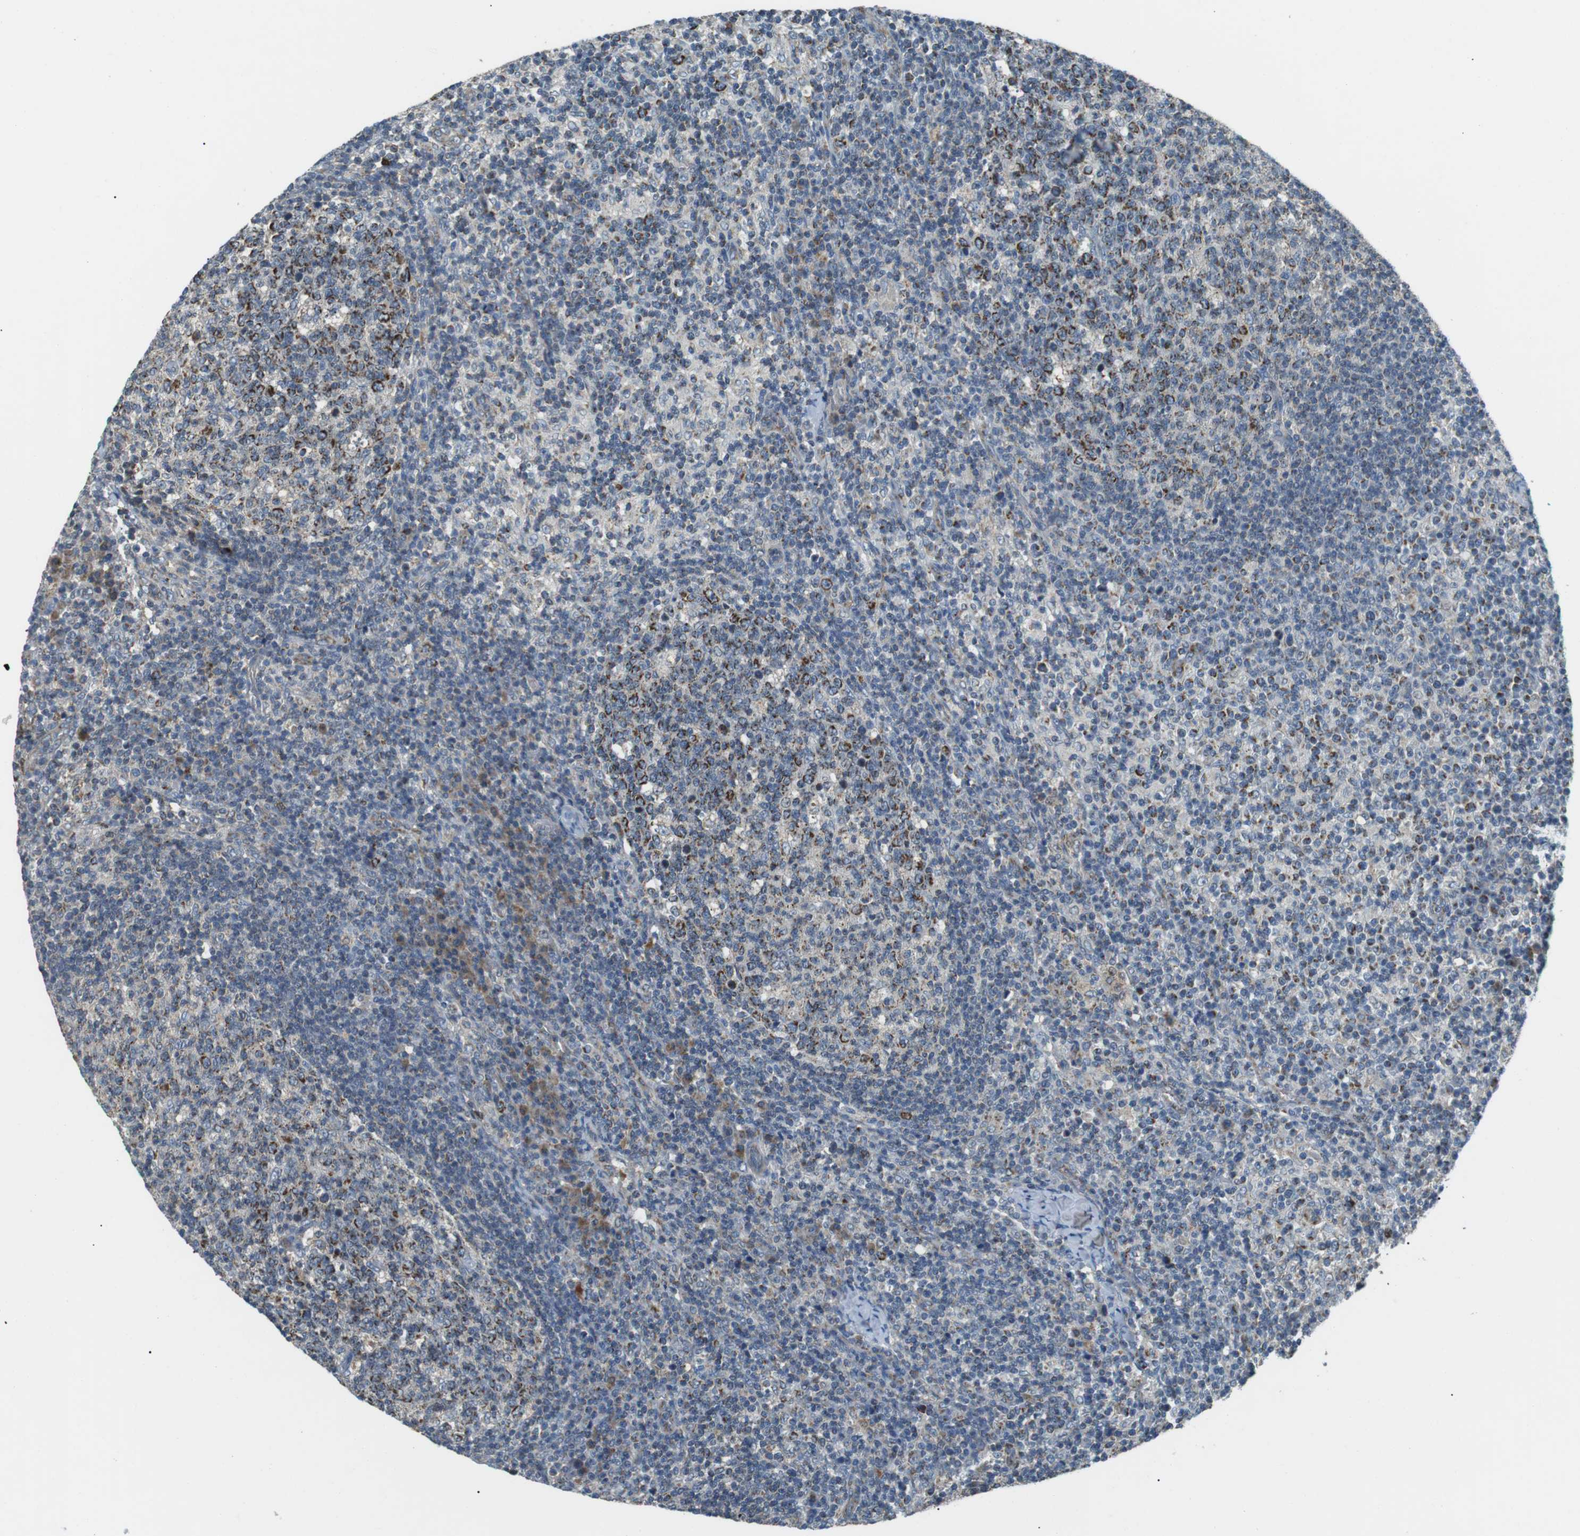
{"staining": {"intensity": "moderate", "quantity": "25%-75%", "location": "cytoplasmic/membranous"}, "tissue": "lymph node", "cell_type": "Germinal center cells", "image_type": "normal", "snomed": [{"axis": "morphology", "description": "Normal tissue, NOS"}, {"axis": "morphology", "description": "Inflammation, NOS"}, {"axis": "topography", "description": "Lymph node"}], "caption": "Moderate cytoplasmic/membranous staining is present in approximately 25%-75% of germinal center cells in benign lymph node.", "gene": "BACE1", "patient": {"sex": "male", "age": 55}}